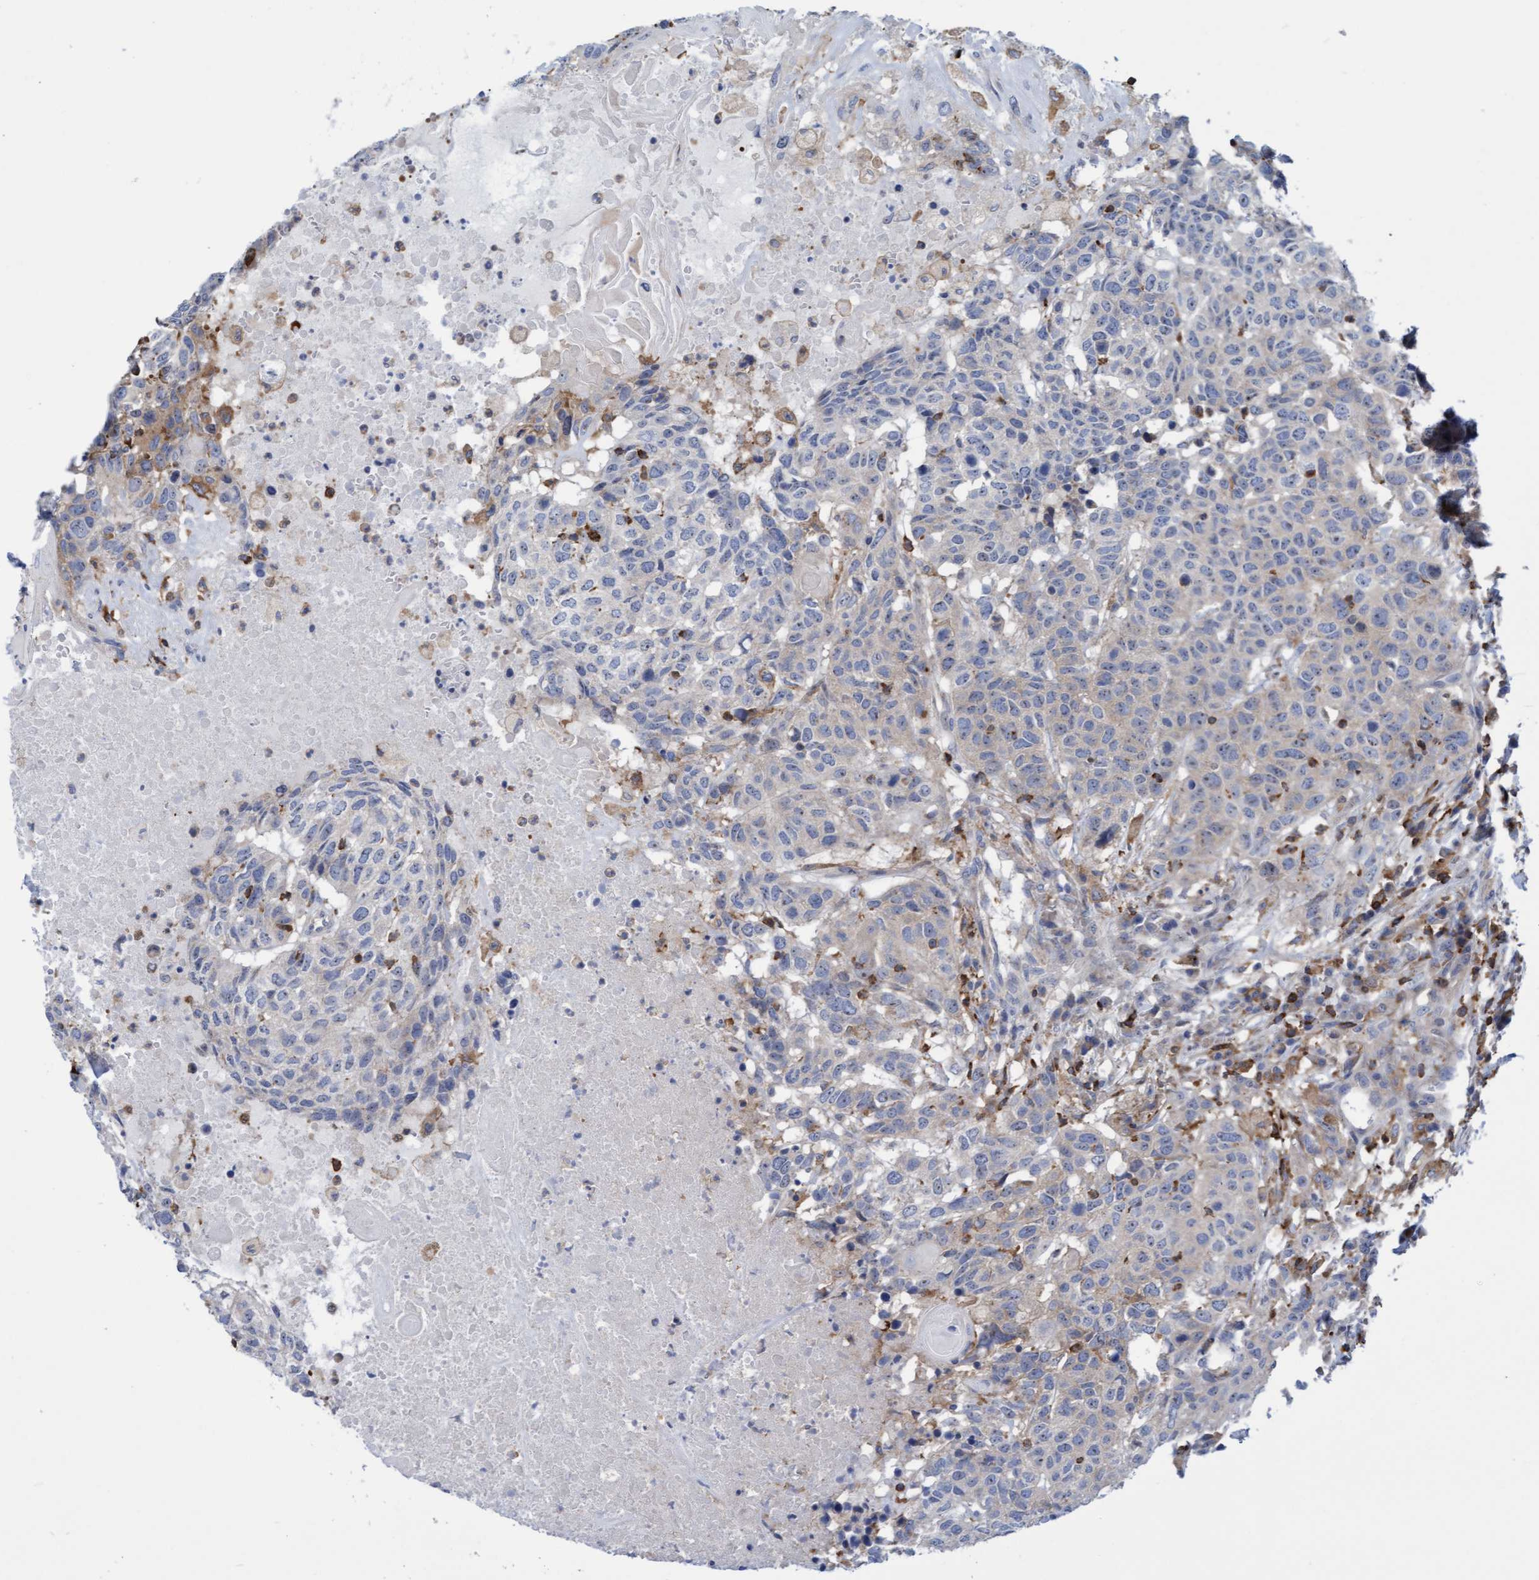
{"staining": {"intensity": "negative", "quantity": "none", "location": "none"}, "tissue": "head and neck cancer", "cell_type": "Tumor cells", "image_type": "cancer", "snomed": [{"axis": "morphology", "description": "Squamous cell carcinoma, NOS"}, {"axis": "topography", "description": "Head-Neck"}], "caption": "Head and neck cancer was stained to show a protein in brown. There is no significant expression in tumor cells. (DAB (3,3'-diaminobenzidine) immunohistochemistry (IHC), high magnification).", "gene": "FNBP1", "patient": {"sex": "male", "age": 66}}